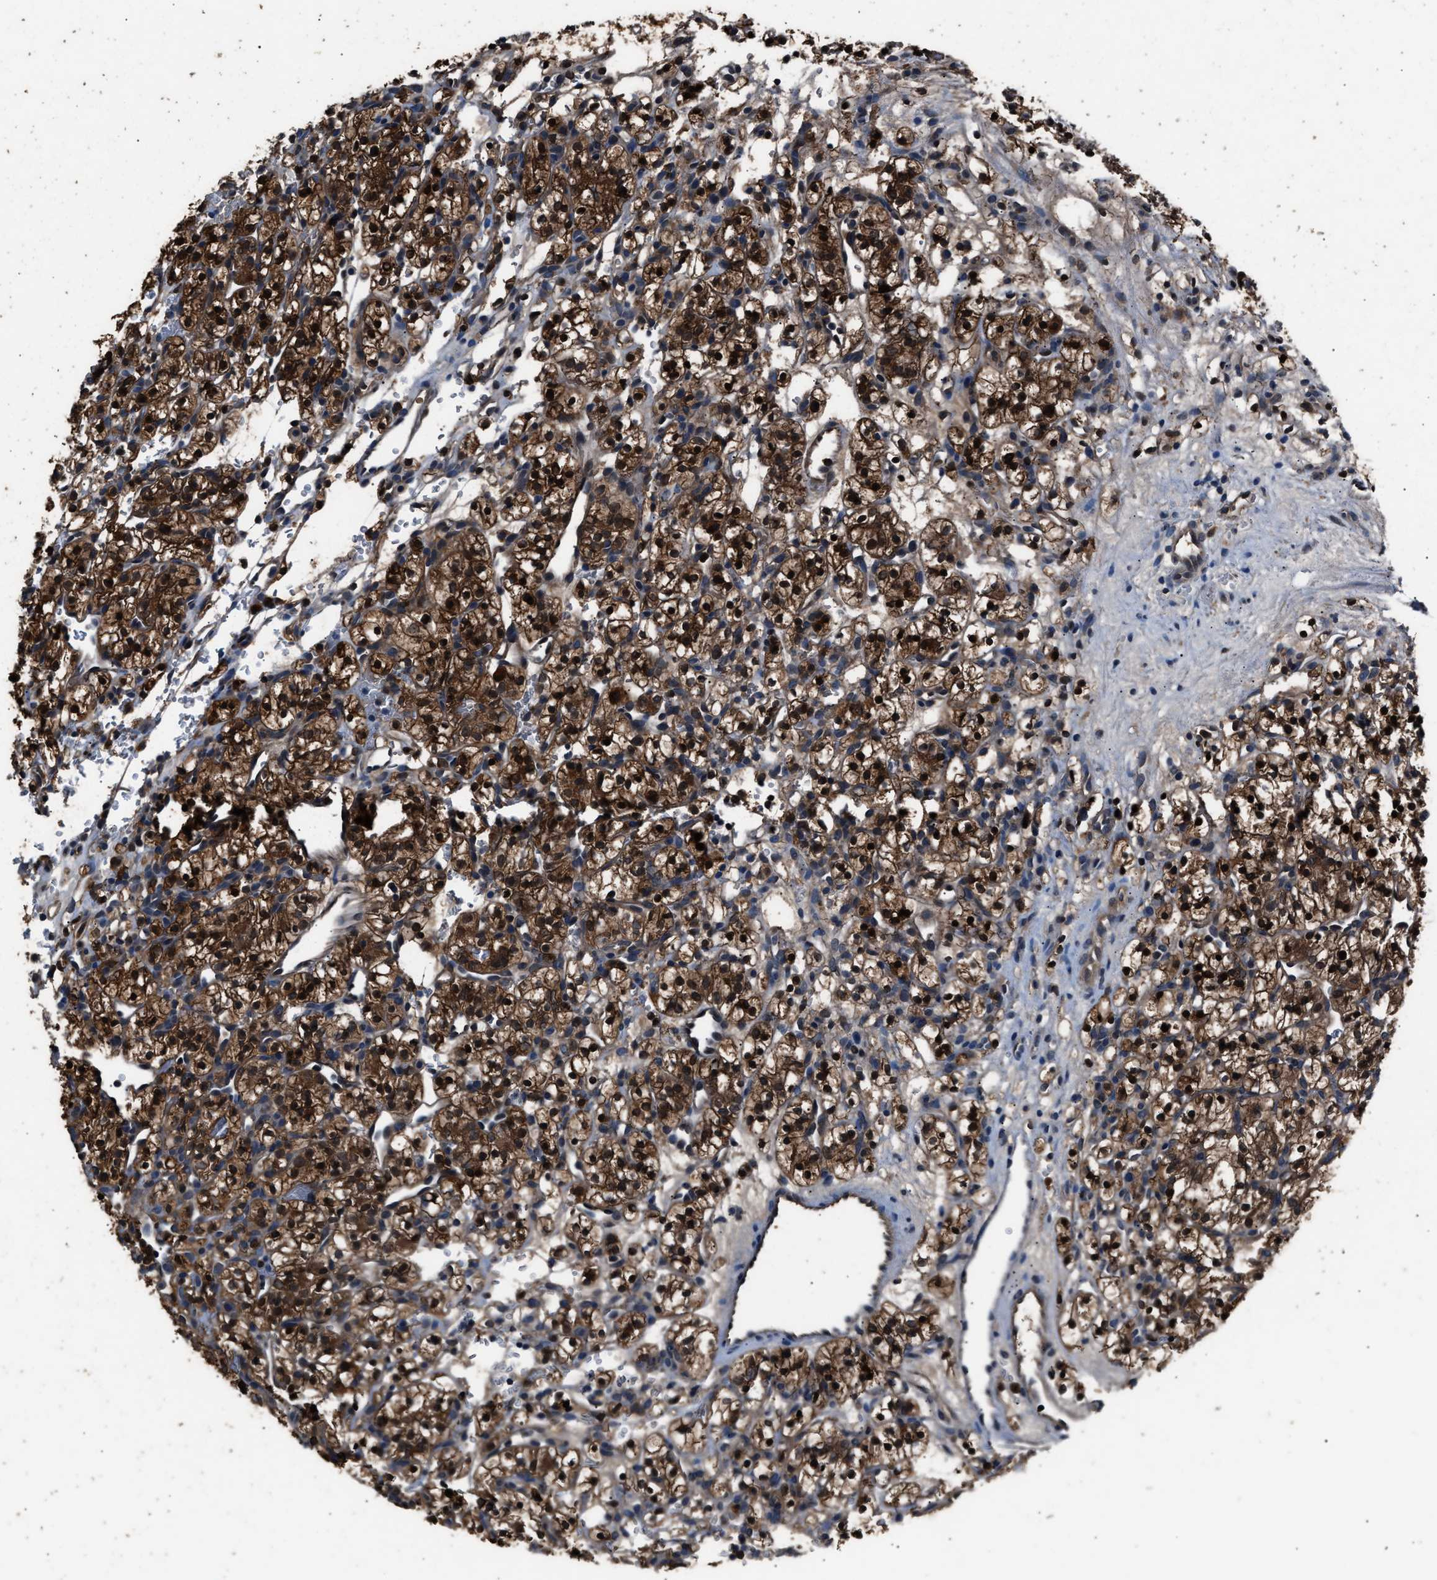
{"staining": {"intensity": "strong", "quantity": ">75%", "location": "cytoplasmic/membranous,nuclear"}, "tissue": "renal cancer", "cell_type": "Tumor cells", "image_type": "cancer", "snomed": [{"axis": "morphology", "description": "Adenocarcinoma, NOS"}, {"axis": "topography", "description": "Kidney"}], "caption": "IHC (DAB (3,3'-diaminobenzidine)) staining of human renal adenocarcinoma displays strong cytoplasmic/membranous and nuclear protein positivity in approximately >75% of tumor cells. Nuclei are stained in blue.", "gene": "GSTP1", "patient": {"sex": "female", "age": 57}}